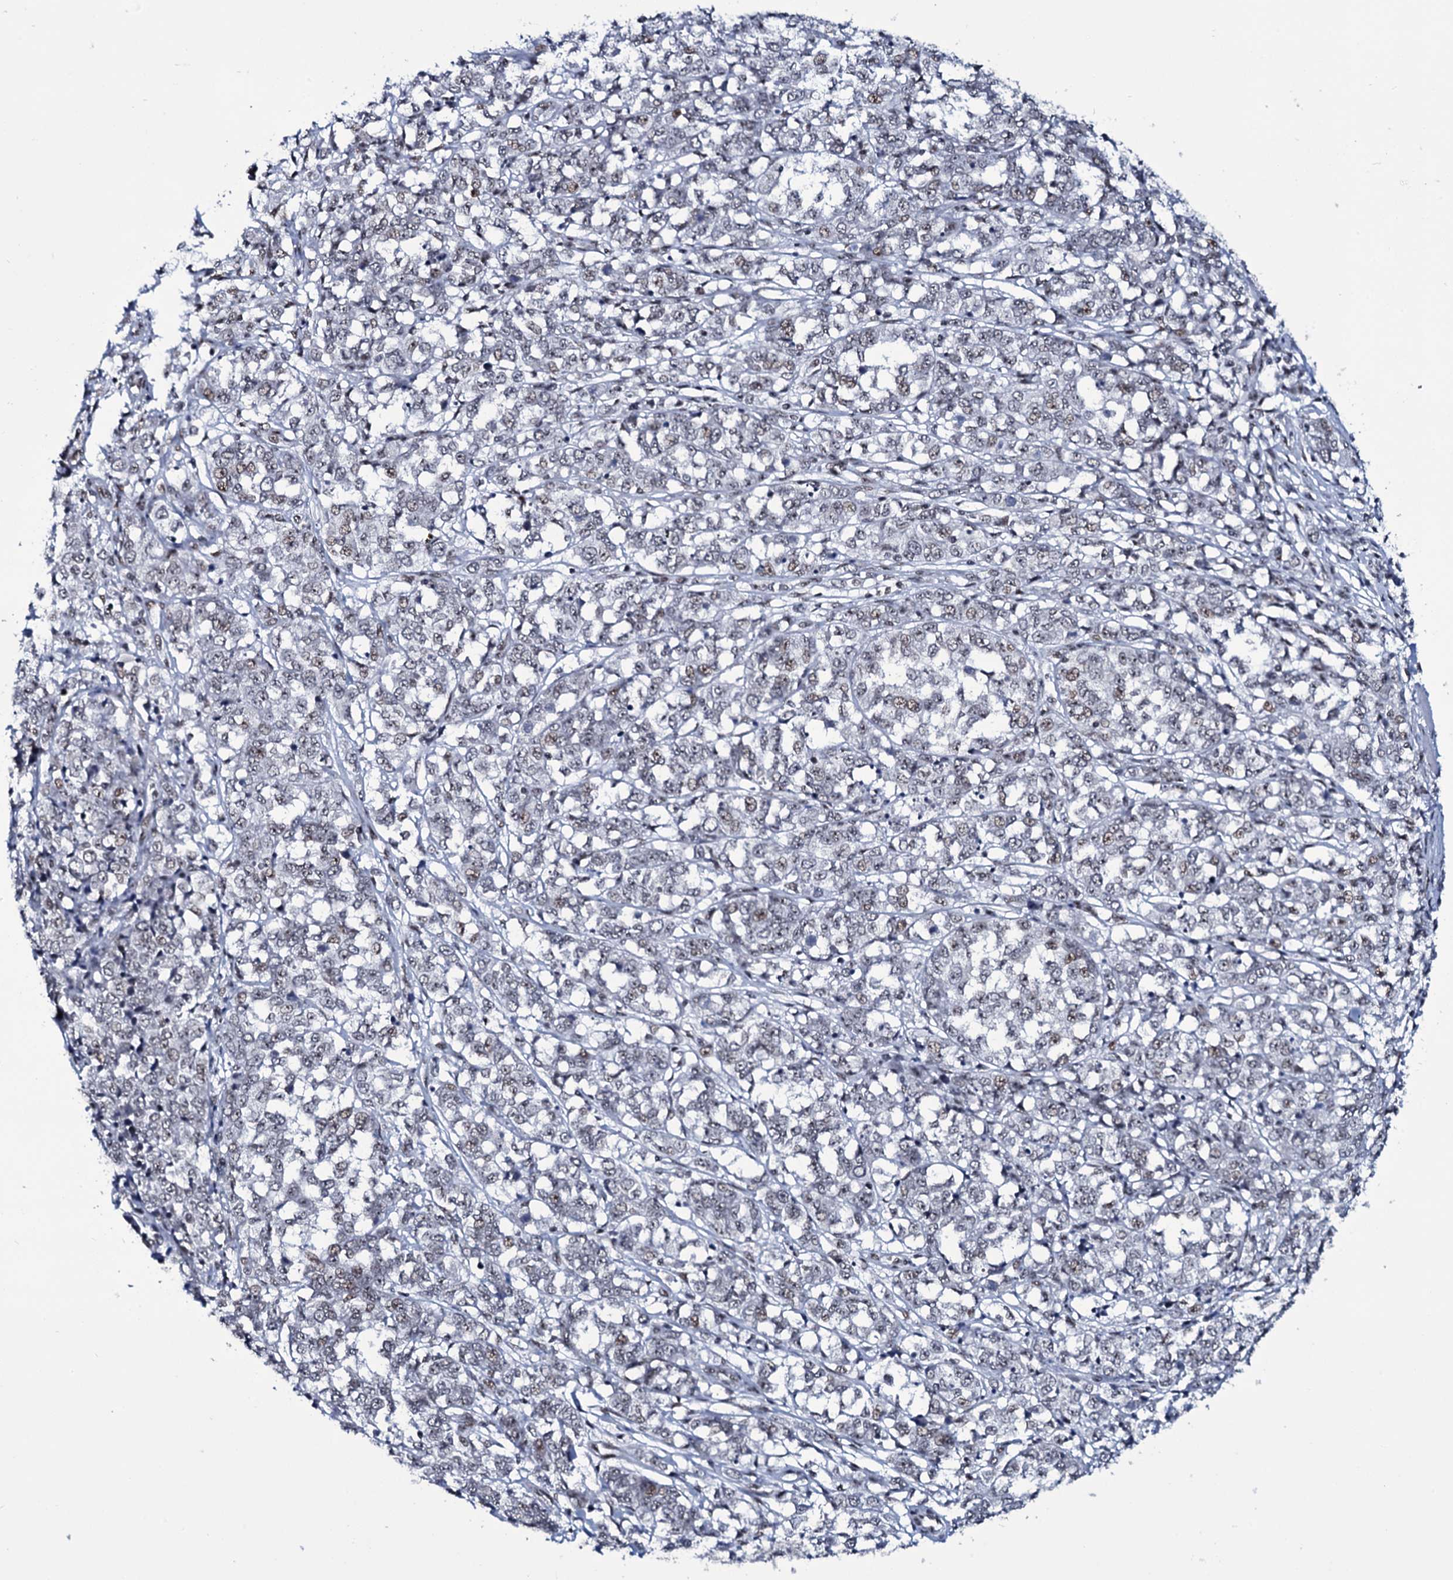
{"staining": {"intensity": "weak", "quantity": "<25%", "location": "nuclear"}, "tissue": "melanoma", "cell_type": "Tumor cells", "image_type": "cancer", "snomed": [{"axis": "morphology", "description": "Malignant melanoma, NOS"}, {"axis": "topography", "description": "Skin"}], "caption": "Immunohistochemistry image of neoplastic tissue: melanoma stained with DAB displays no significant protein staining in tumor cells.", "gene": "ZMIZ2", "patient": {"sex": "female", "age": 72}}